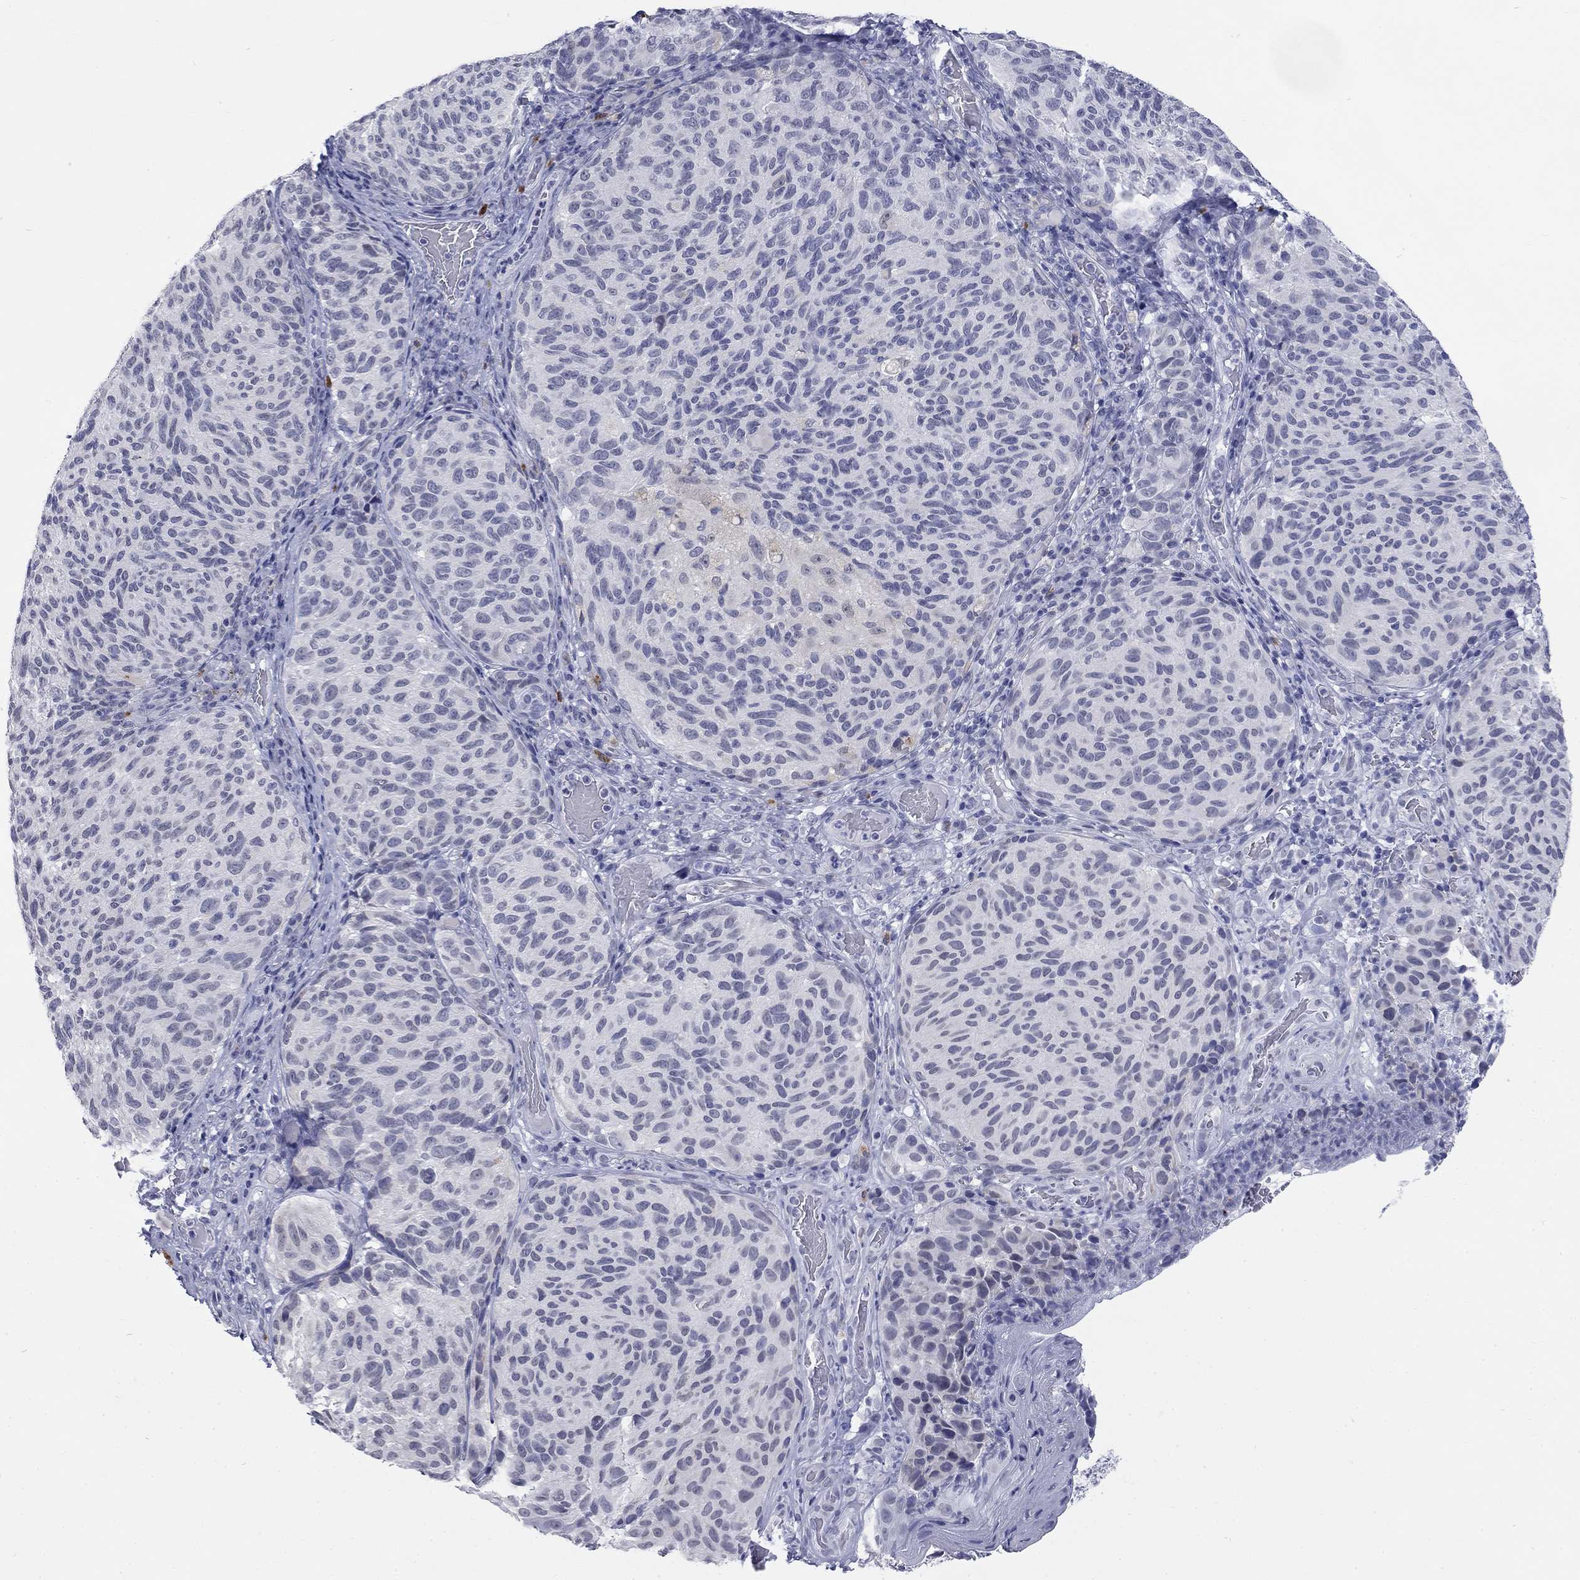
{"staining": {"intensity": "negative", "quantity": "none", "location": "none"}, "tissue": "melanoma", "cell_type": "Tumor cells", "image_type": "cancer", "snomed": [{"axis": "morphology", "description": "Malignant melanoma, NOS"}, {"axis": "topography", "description": "Skin"}], "caption": "Histopathology image shows no protein staining in tumor cells of melanoma tissue. (DAB immunohistochemistry (IHC) visualized using brightfield microscopy, high magnification).", "gene": "ECEL1", "patient": {"sex": "female", "age": 73}}